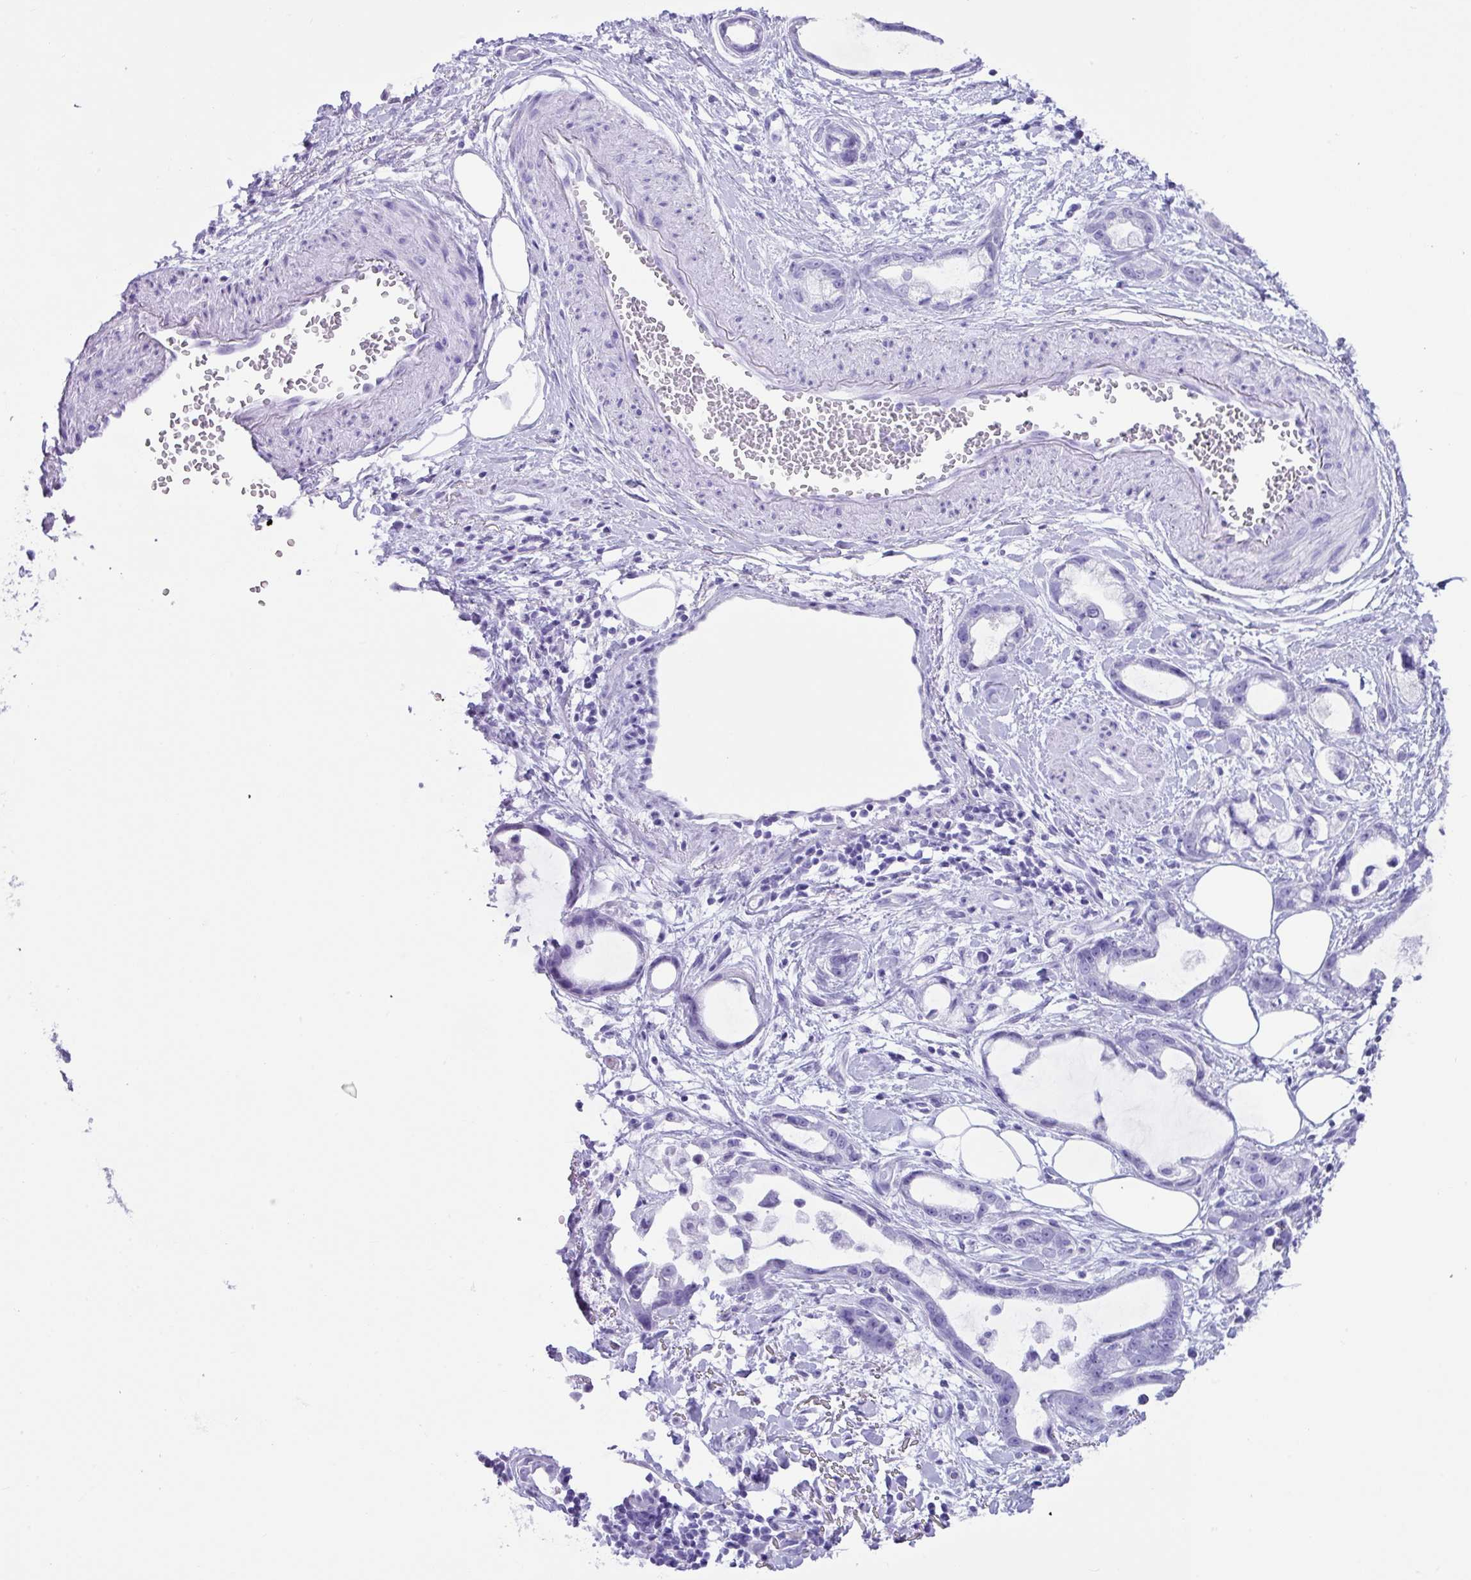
{"staining": {"intensity": "negative", "quantity": "none", "location": "none"}, "tissue": "stomach cancer", "cell_type": "Tumor cells", "image_type": "cancer", "snomed": [{"axis": "morphology", "description": "Adenocarcinoma, NOS"}, {"axis": "topography", "description": "Stomach"}], "caption": "A photomicrograph of stomach cancer (adenocarcinoma) stained for a protein displays no brown staining in tumor cells. (Immunohistochemistry (ihc), brightfield microscopy, high magnification).", "gene": "NCCRP1", "patient": {"sex": "male", "age": 55}}